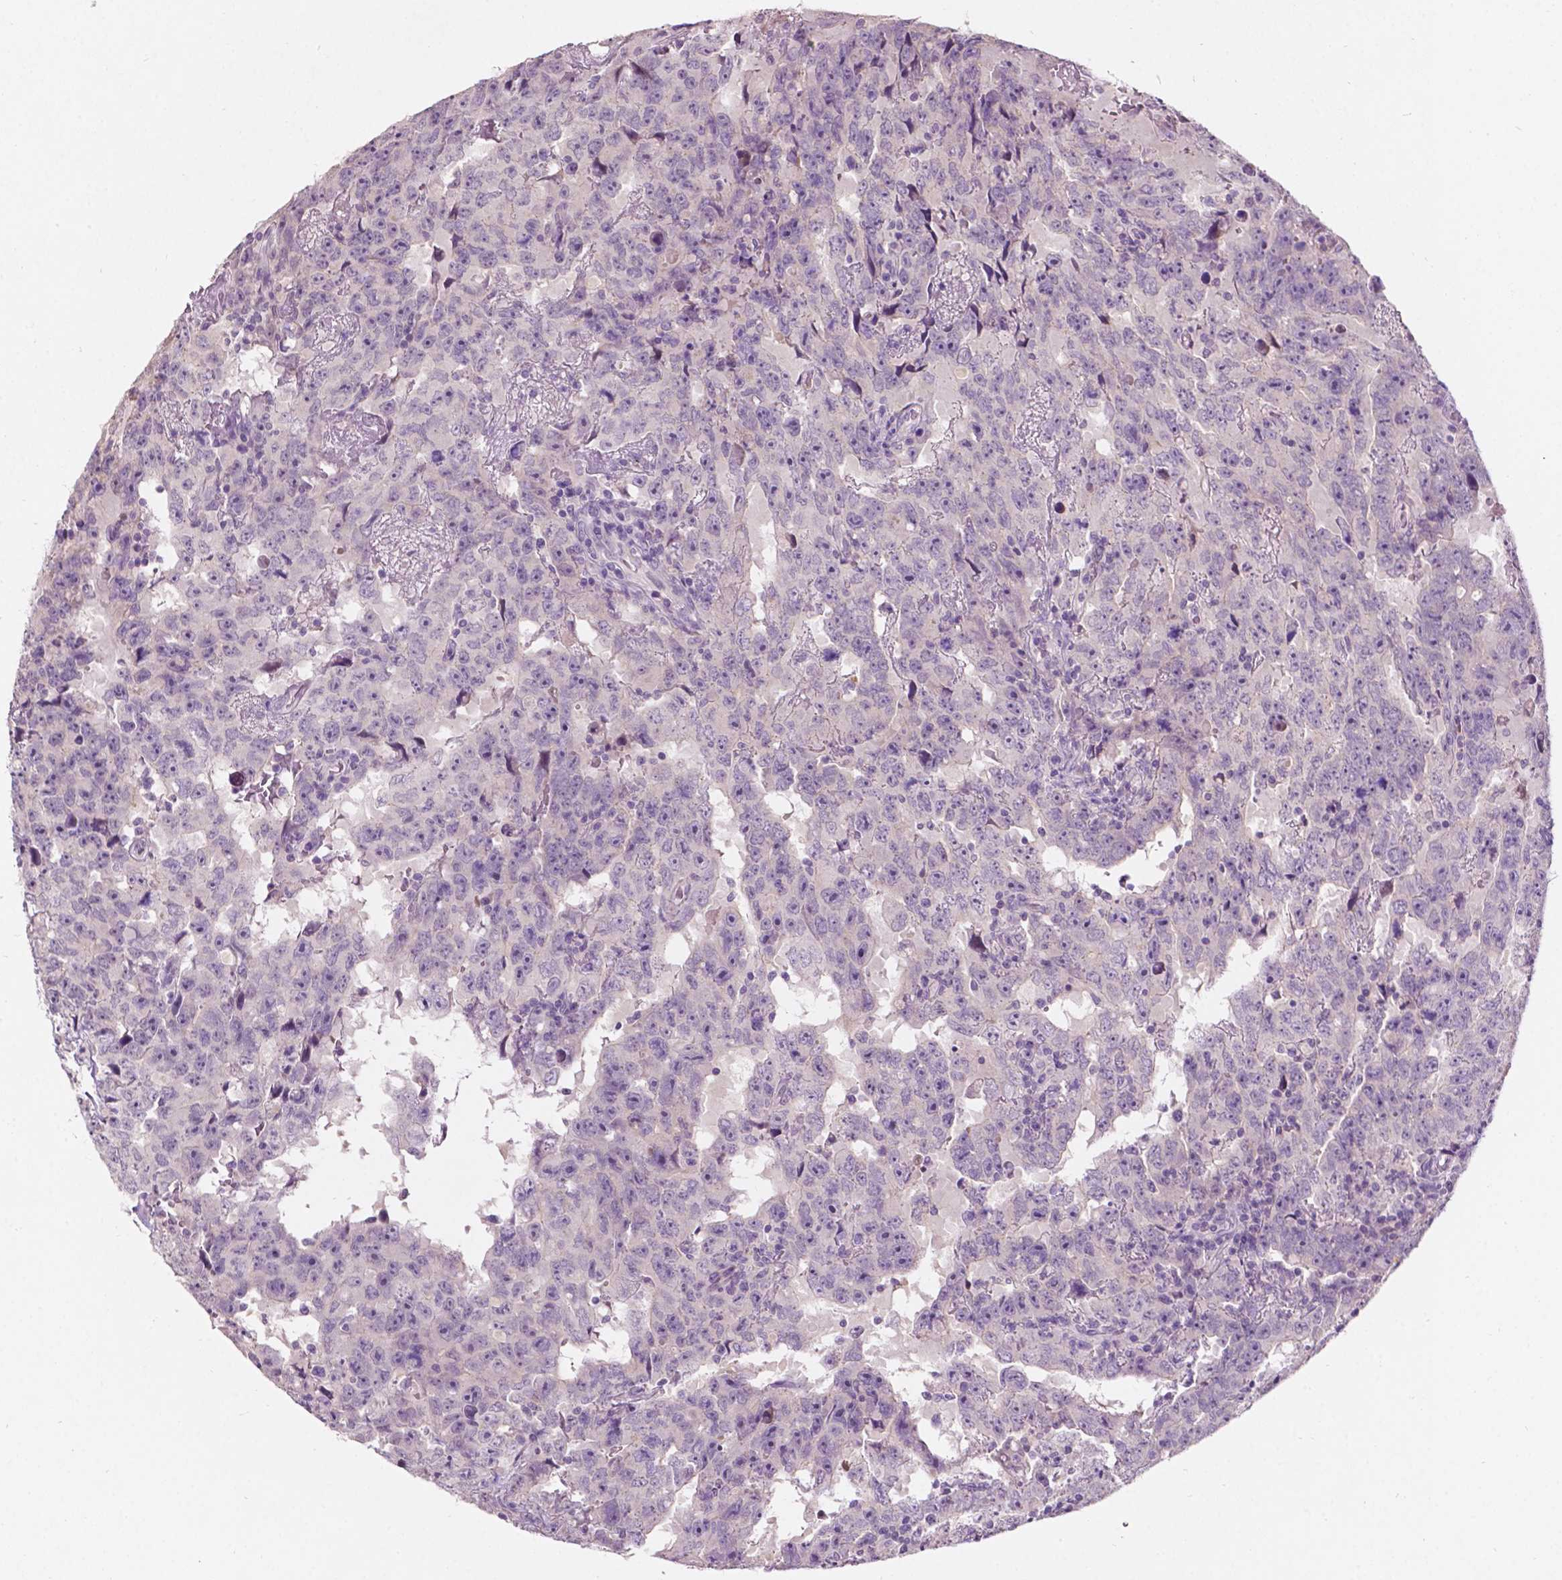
{"staining": {"intensity": "negative", "quantity": "none", "location": "none"}, "tissue": "testis cancer", "cell_type": "Tumor cells", "image_type": "cancer", "snomed": [{"axis": "morphology", "description": "Carcinoma, Embryonal, NOS"}, {"axis": "topography", "description": "Testis"}], "caption": "This is a photomicrograph of IHC staining of testis cancer (embryonal carcinoma), which shows no staining in tumor cells.", "gene": "TM6SF2", "patient": {"sex": "male", "age": 24}}